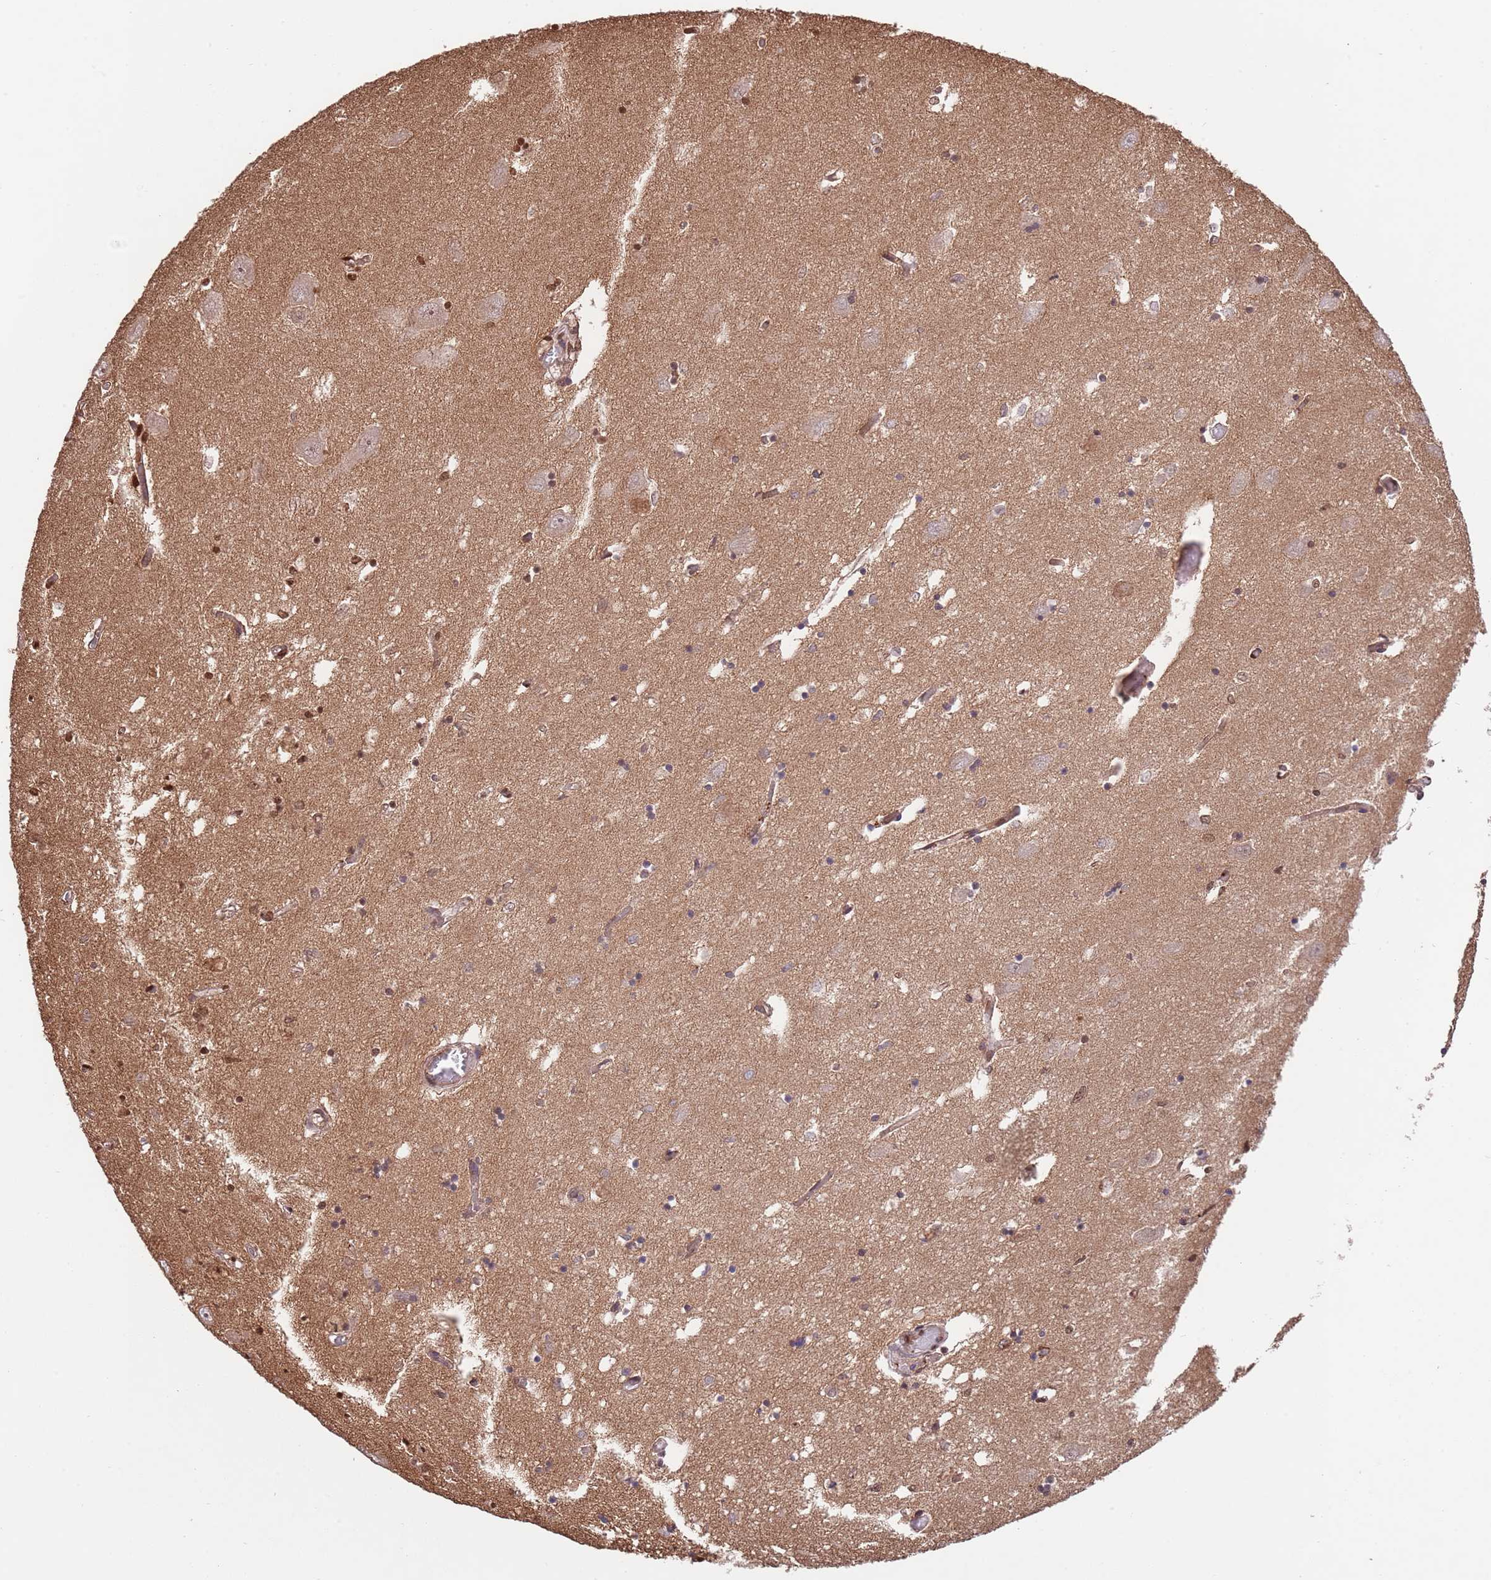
{"staining": {"intensity": "moderate", "quantity": "25%-75%", "location": "cytoplasmic/membranous,nuclear"}, "tissue": "hippocampus", "cell_type": "Glial cells", "image_type": "normal", "snomed": [{"axis": "morphology", "description": "Normal tissue, NOS"}, {"axis": "topography", "description": "Hippocampus"}], "caption": "Moderate cytoplasmic/membranous,nuclear protein positivity is present in approximately 25%-75% of glial cells in hippocampus. Ihc stains the protein of interest in brown and the nuclei are stained blue.", "gene": "RNF19B", "patient": {"sex": "male", "age": 70}}